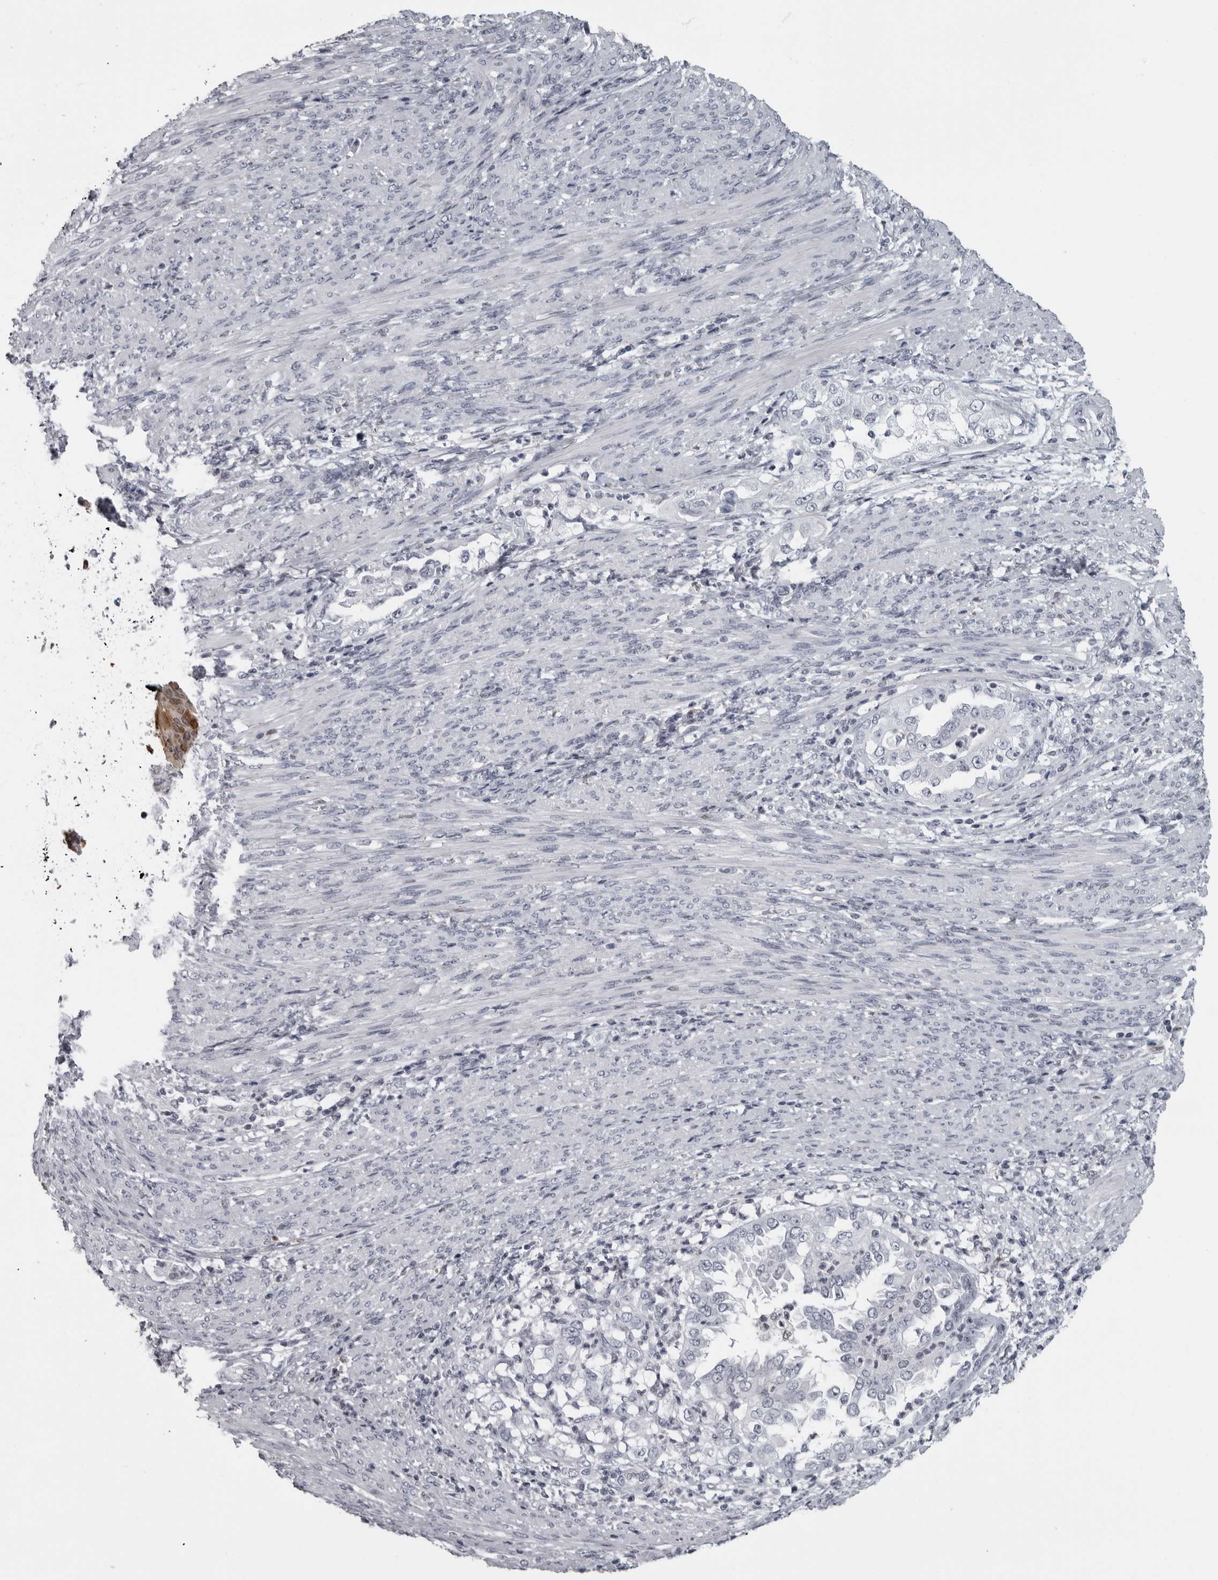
{"staining": {"intensity": "negative", "quantity": "none", "location": "none"}, "tissue": "endometrial cancer", "cell_type": "Tumor cells", "image_type": "cancer", "snomed": [{"axis": "morphology", "description": "Adenocarcinoma, NOS"}, {"axis": "topography", "description": "Endometrium"}], "caption": "This is an immunohistochemistry image of endometrial cancer (adenocarcinoma). There is no positivity in tumor cells.", "gene": "LZIC", "patient": {"sex": "female", "age": 85}}